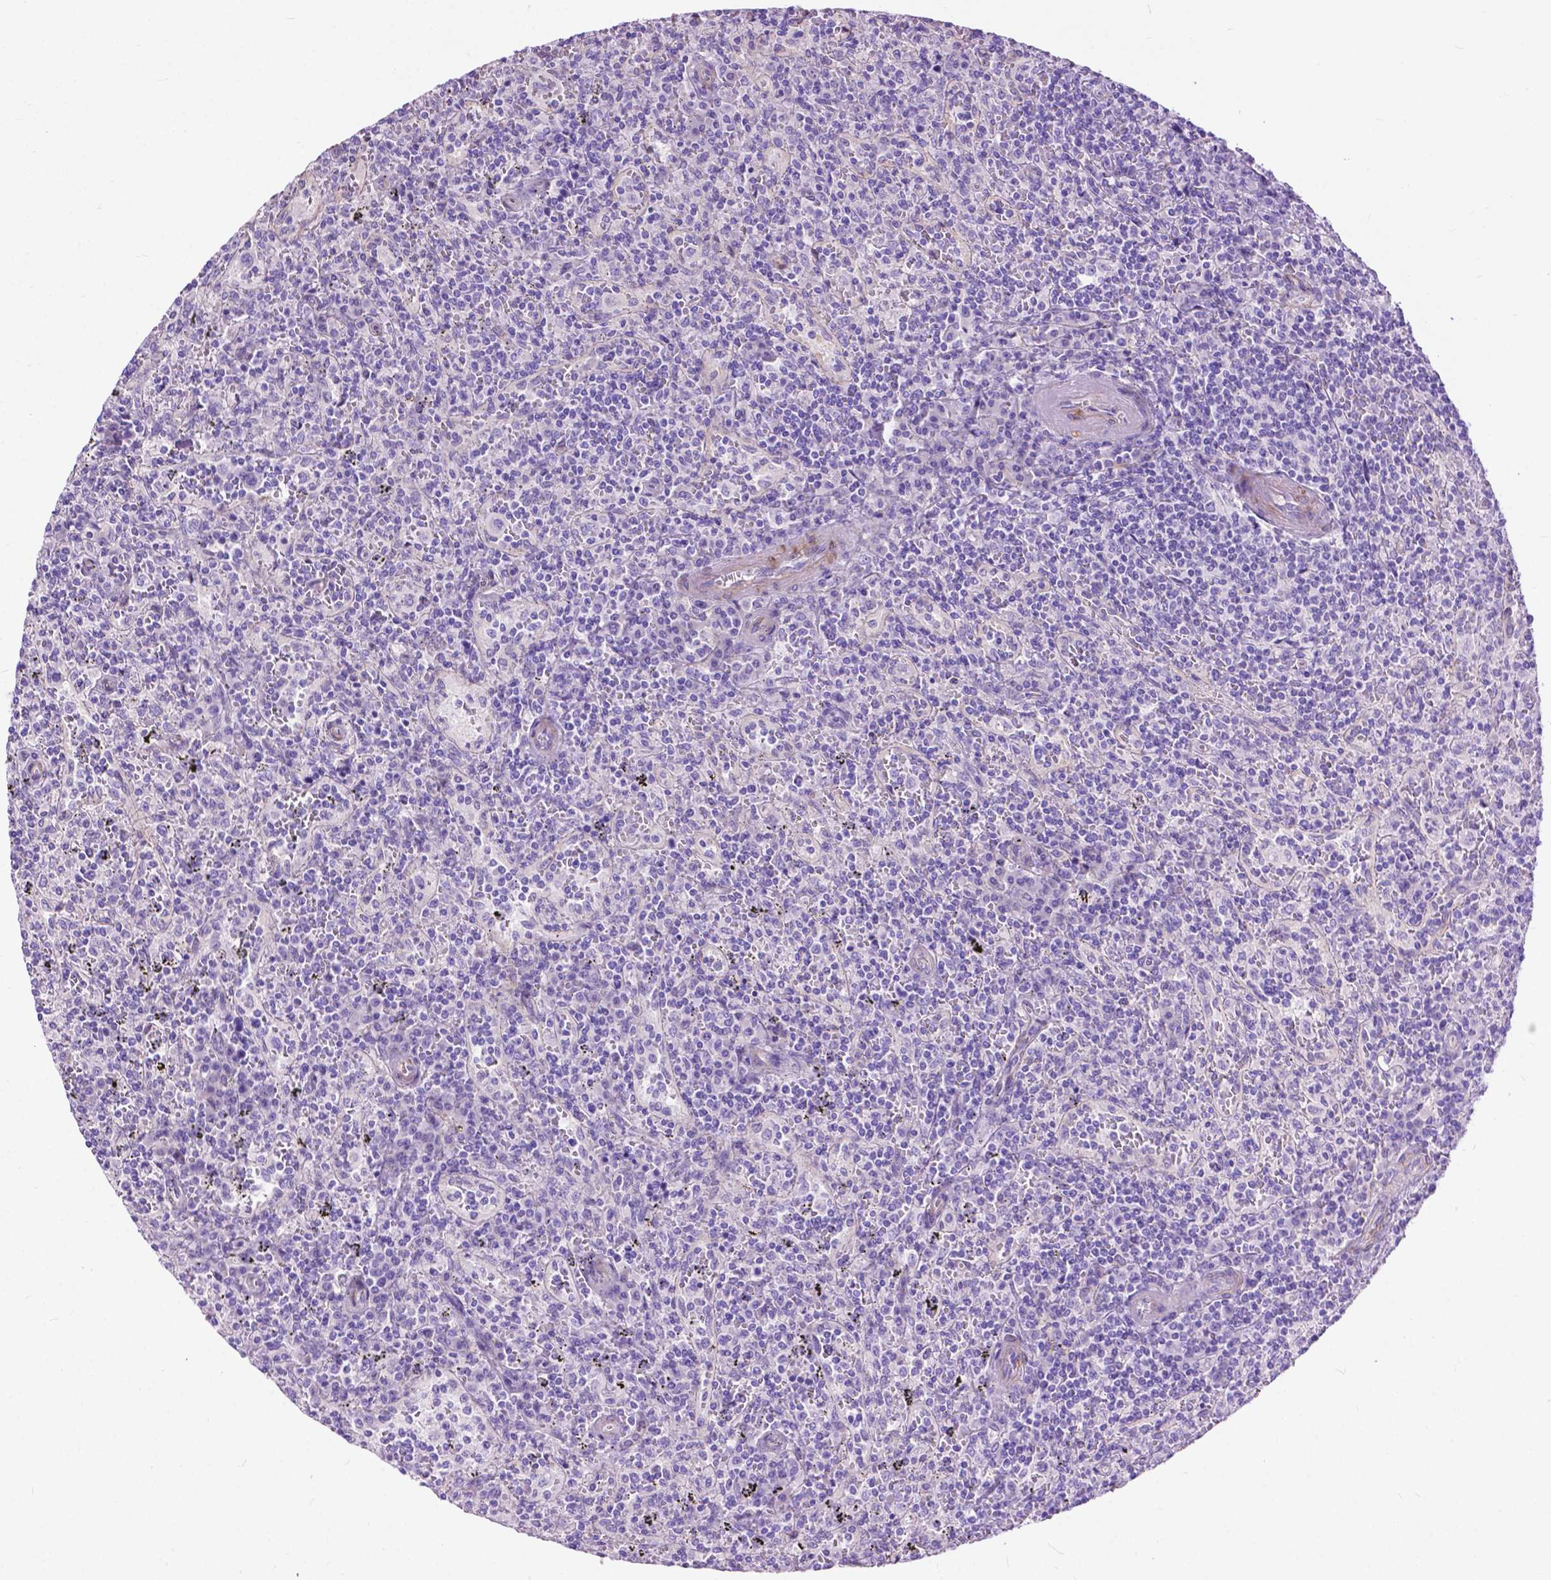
{"staining": {"intensity": "negative", "quantity": "none", "location": "none"}, "tissue": "lymphoma", "cell_type": "Tumor cells", "image_type": "cancer", "snomed": [{"axis": "morphology", "description": "Malignant lymphoma, non-Hodgkin's type, Low grade"}, {"axis": "topography", "description": "Spleen"}], "caption": "Lymphoma stained for a protein using immunohistochemistry shows no expression tumor cells.", "gene": "PCDHA12", "patient": {"sex": "male", "age": 62}}